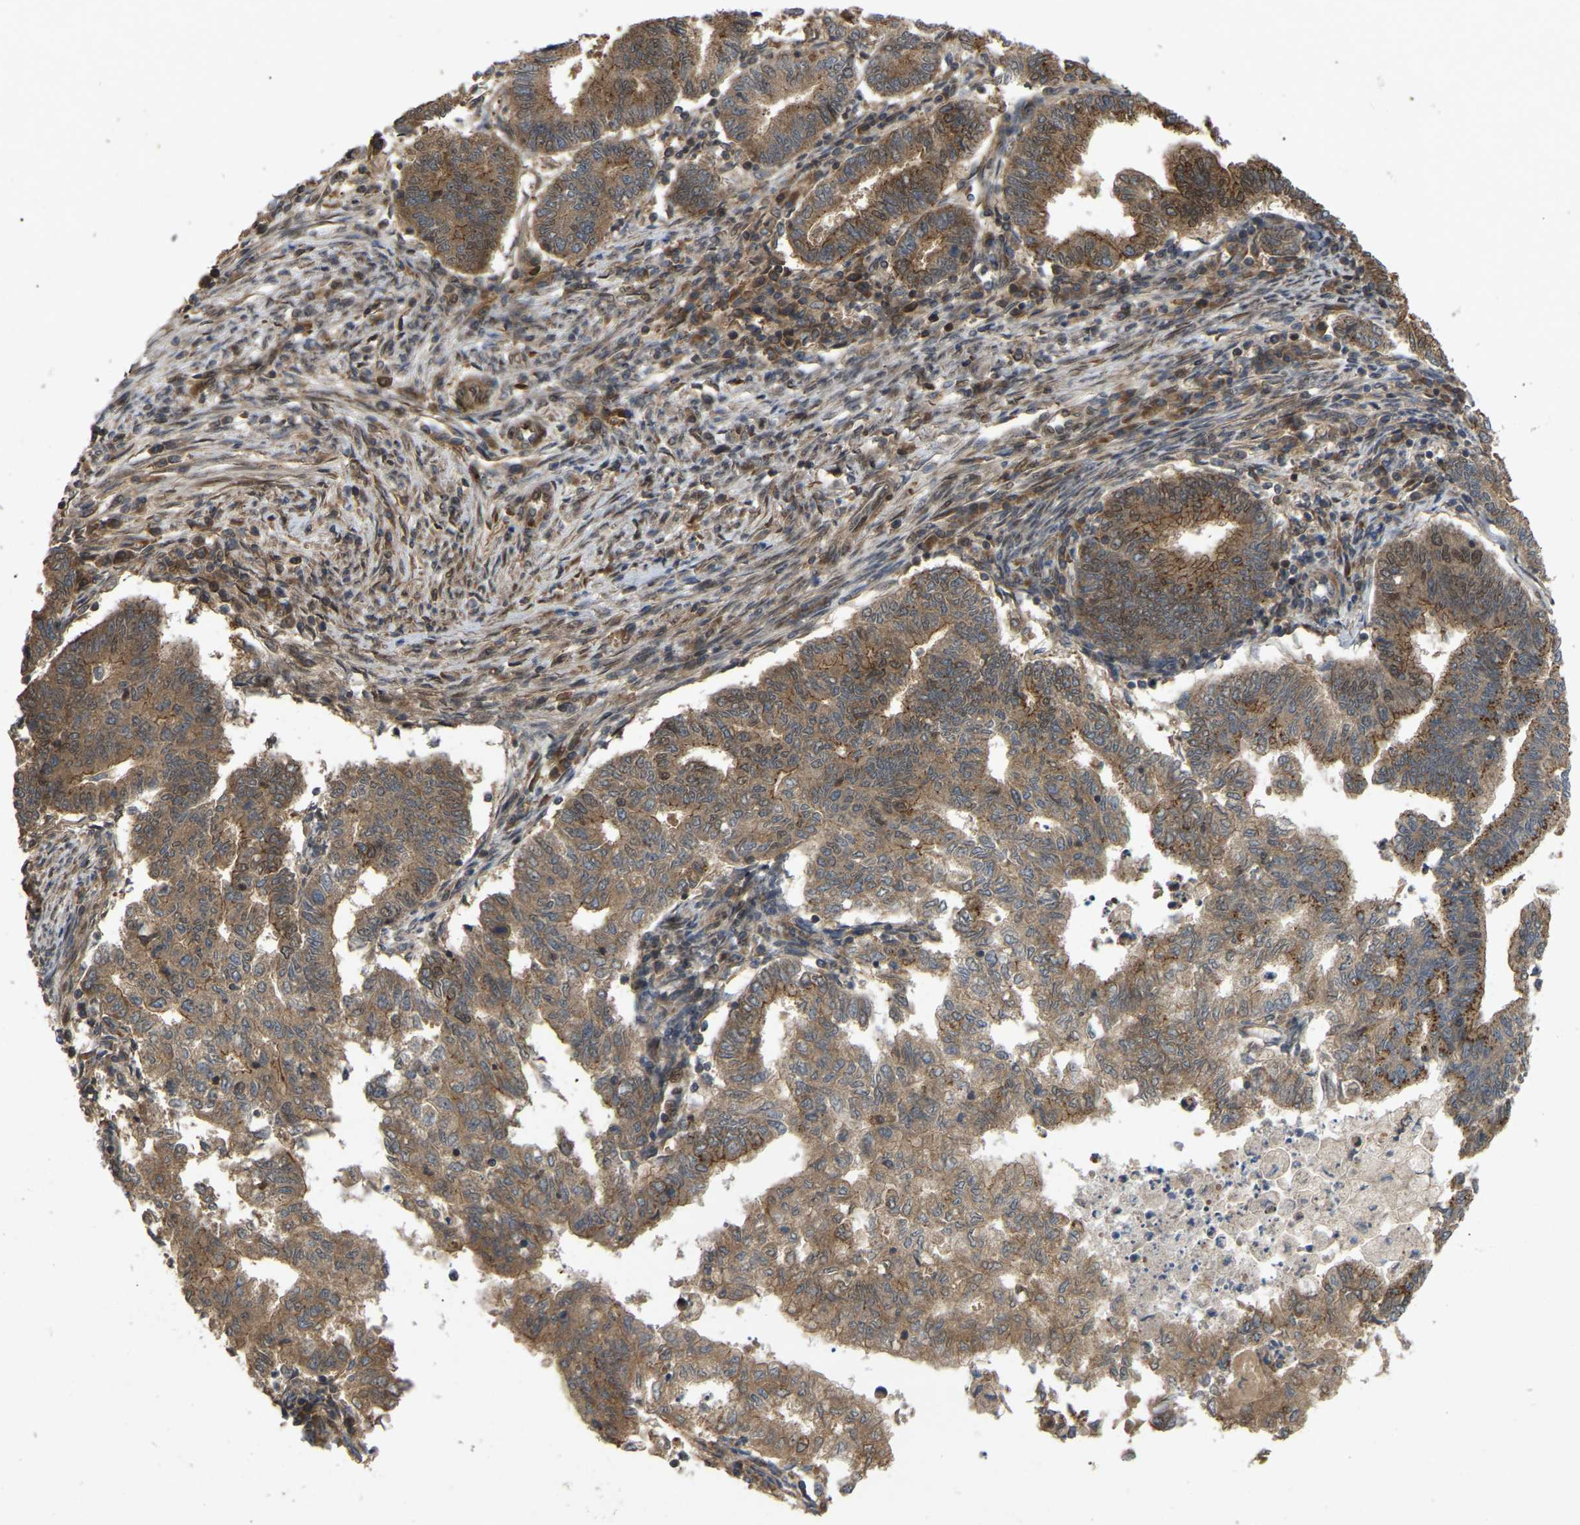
{"staining": {"intensity": "moderate", "quantity": ">75%", "location": "cytoplasmic/membranous,nuclear"}, "tissue": "endometrial cancer", "cell_type": "Tumor cells", "image_type": "cancer", "snomed": [{"axis": "morphology", "description": "Polyp, NOS"}, {"axis": "morphology", "description": "Adenocarcinoma, NOS"}, {"axis": "morphology", "description": "Adenoma, NOS"}, {"axis": "topography", "description": "Endometrium"}], "caption": "High-power microscopy captured an immunohistochemistry photomicrograph of endometrial polyp, revealing moderate cytoplasmic/membranous and nuclear staining in approximately >75% of tumor cells. (Stains: DAB (3,3'-diaminobenzidine) in brown, nuclei in blue, Microscopy: brightfield microscopy at high magnification).", "gene": "KIAA1549", "patient": {"sex": "female", "age": 79}}